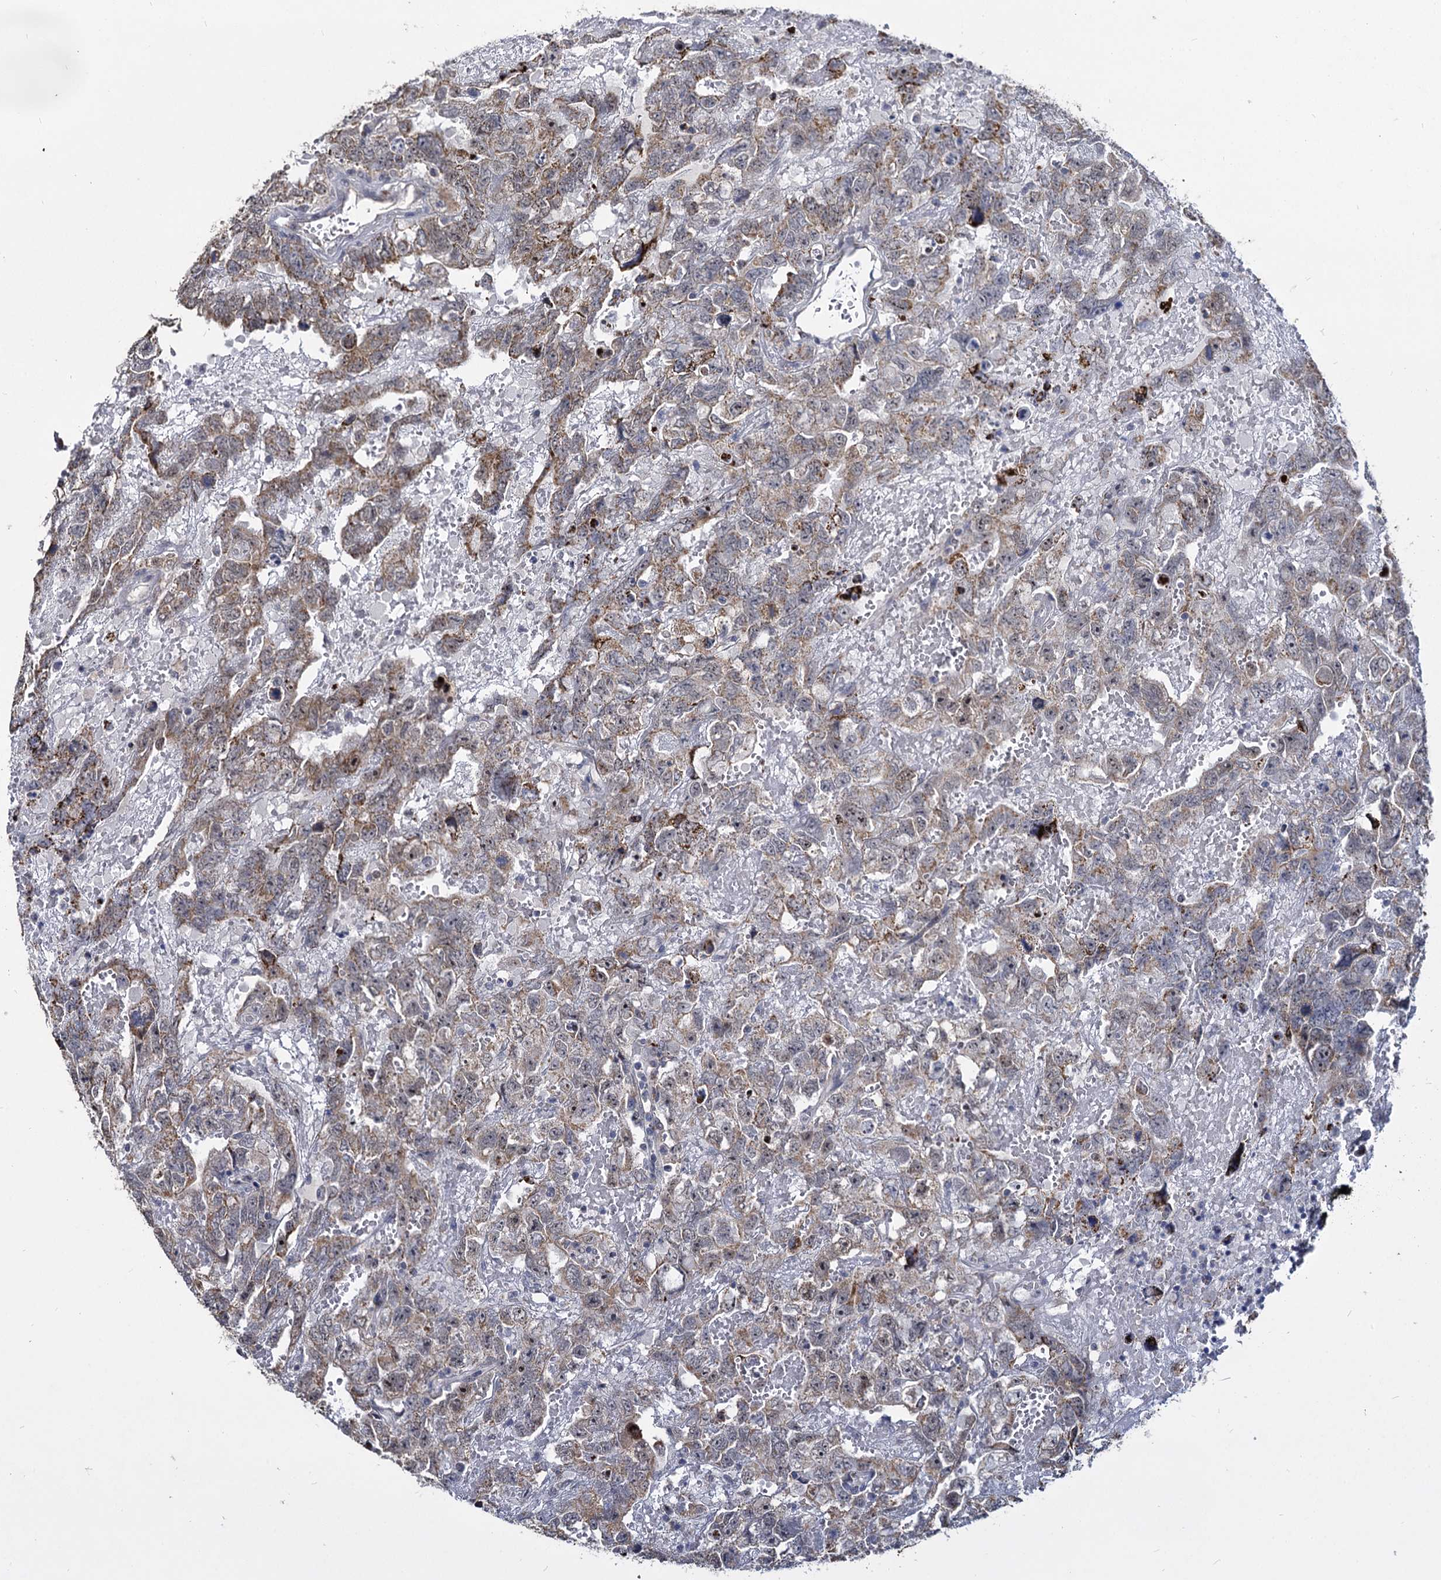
{"staining": {"intensity": "moderate", "quantity": "<25%", "location": "cytoplasmic/membranous"}, "tissue": "testis cancer", "cell_type": "Tumor cells", "image_type": "cancer", "snomed": [{"axis": "morphology", "description": "Carcinoma, Embryonal, NOS"}, {"axis": "topography", "description": "Testis"}], "caption": "This is a photomicrograph of immunohistochemistry (IHC) staining of testis cancer (embryonal carcinoma), which shows moderate expression in the cytoplasmic/membranous of tumor cells.", "gene": "RPUSD4", "patient": {"sex": "male", "age": 45}}